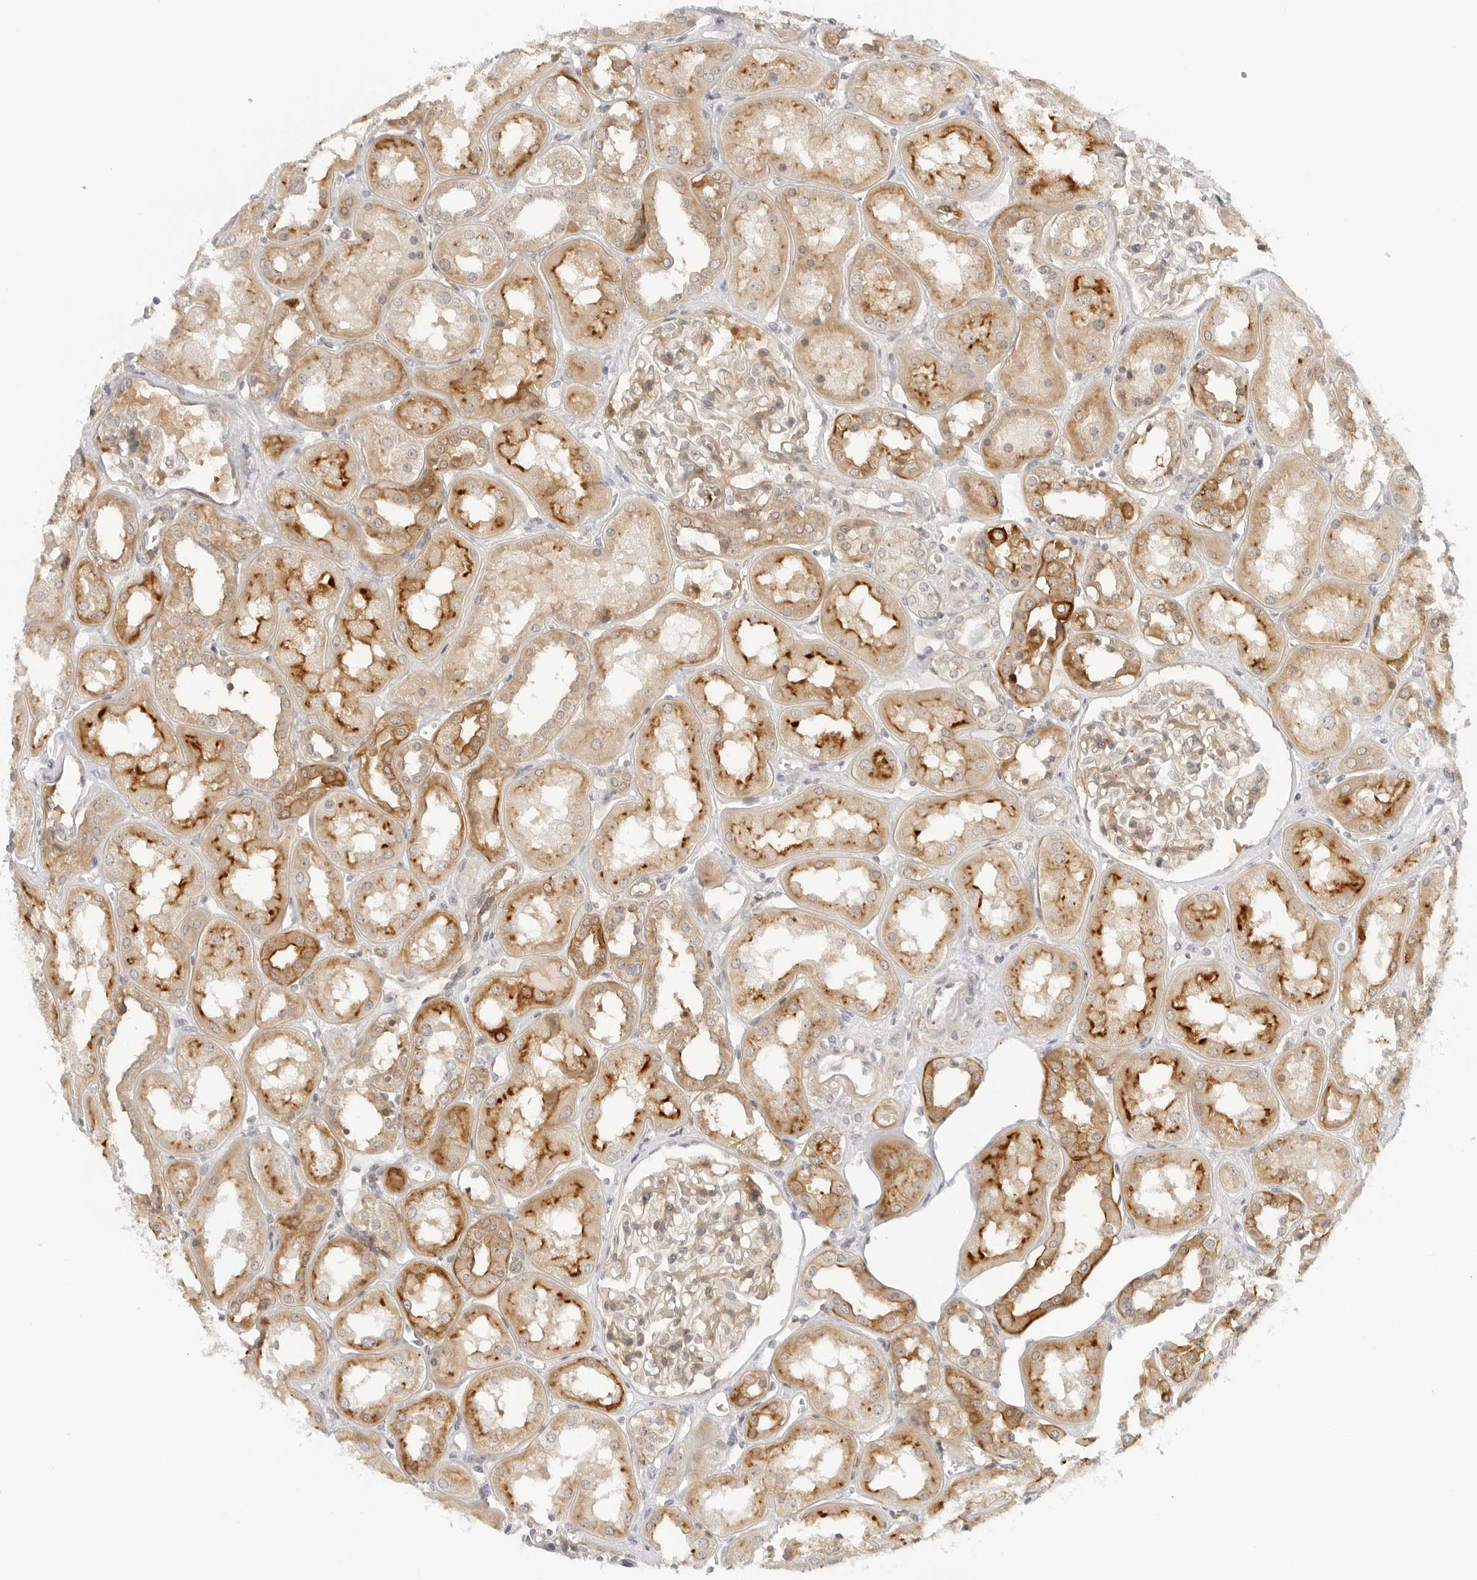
{"staining": {"intensity": "weak", "quantity": "25%-75%", "location": "cytoplasmic/membranous"}, "tissue": "kidney", "cell_type": "Cells in glomeruli", "image_type": "normal", "snomed": [{"axis": "morphology", "description": "Normal tissue, NOS"}, {"axis": "topography", "description": "Kidney"}], "caption": "A brown stain shows weak cytoplasmic/membranous staining of a protein in cells in glomeruli of unremarkable human kidney. (brown staining indicates protein expression, while blue staining denotes nuclei).", "gene": "OSCP1", "patient": {"sex": "male", "age": 70}}